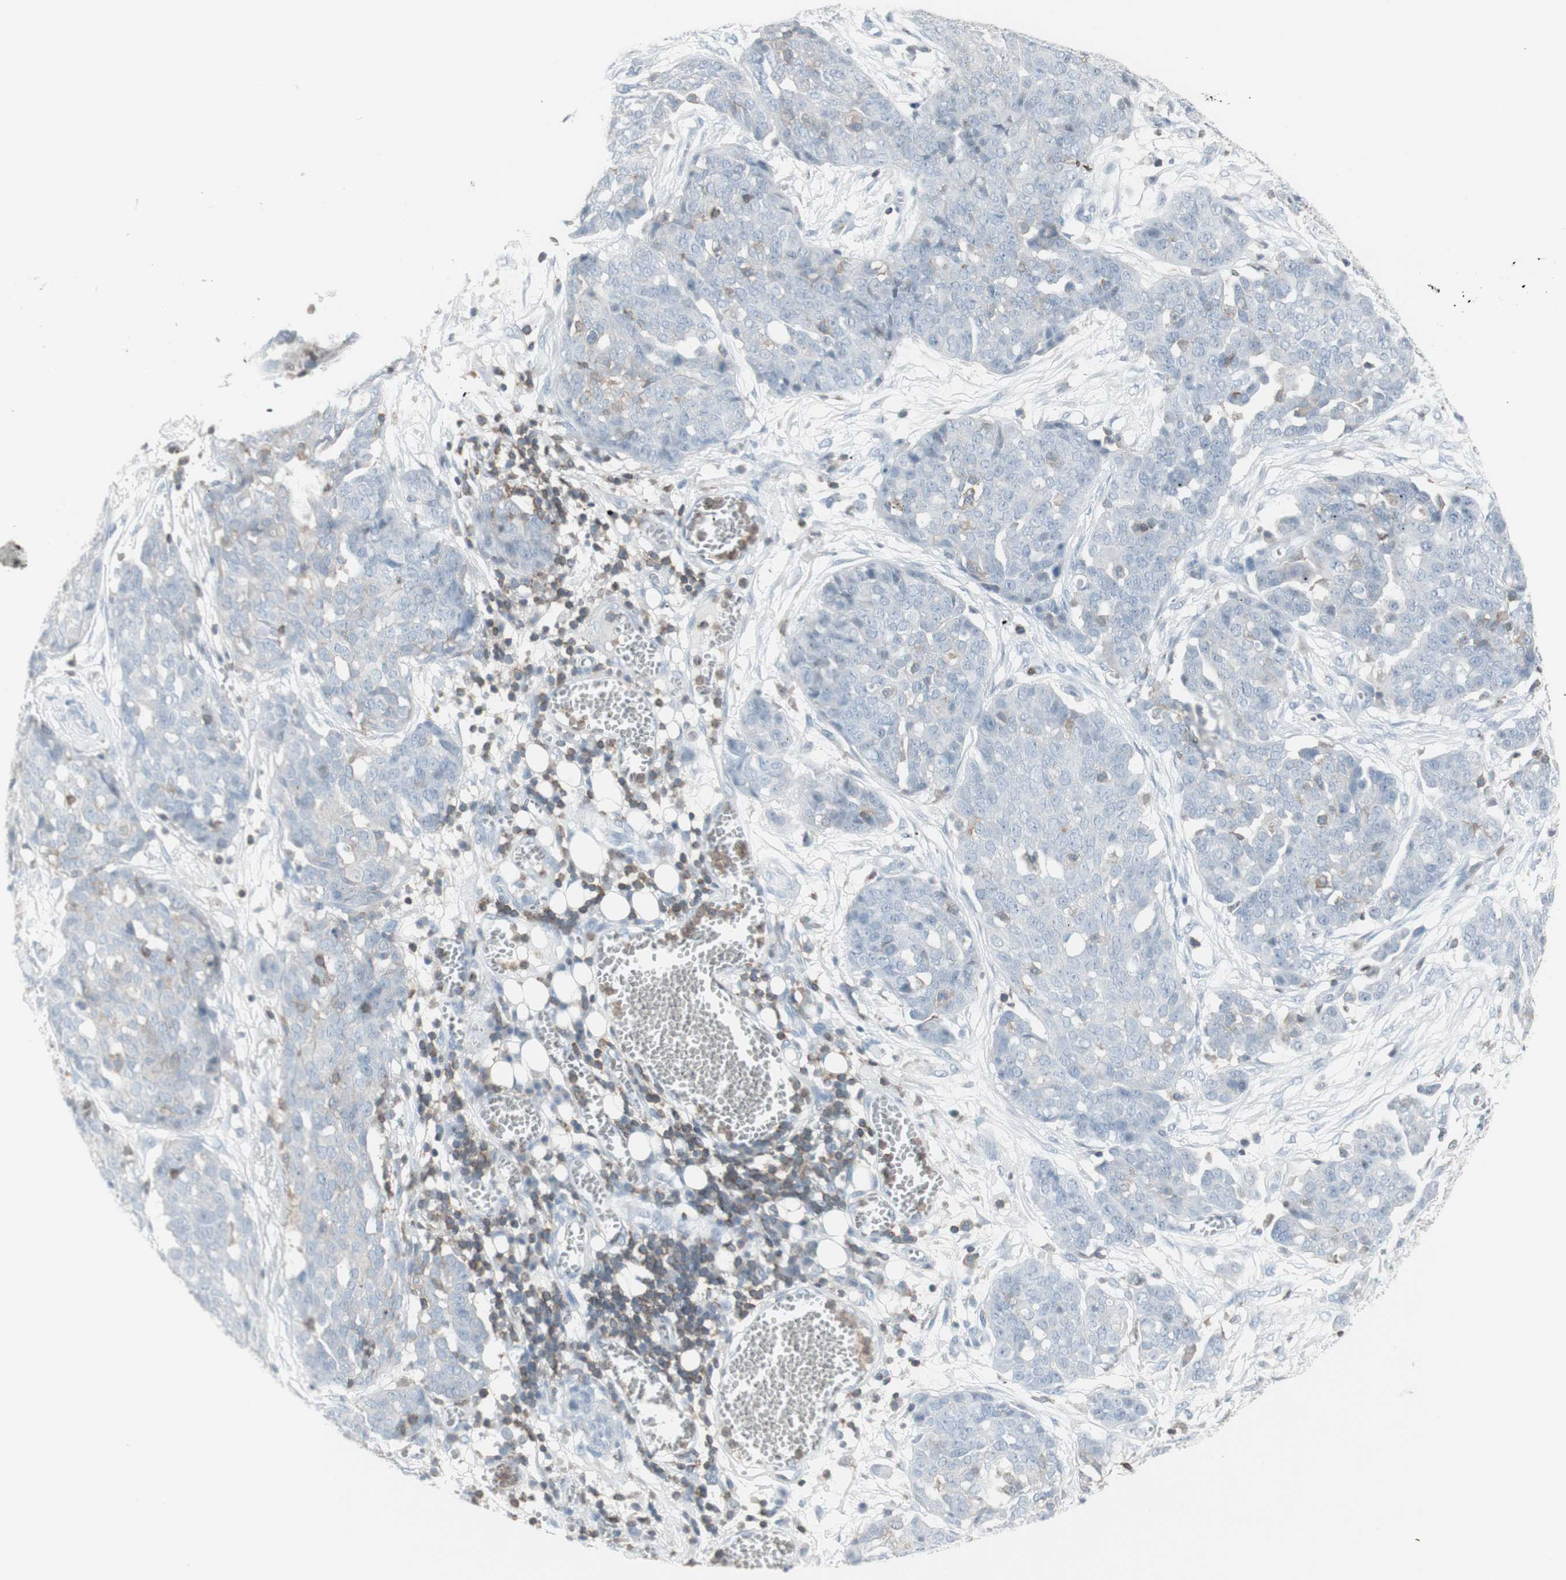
{"staining": {"intensity": "weak", "quantity": "<25%", "location": "cytoplasmic/membranous"}, "tissue": "ovarian cancer", "cell_type": "Tumor cells", "image_type": "cancer", "snomed": [{"axis": "morphology", "description": "Cystadenocarcinoma, serous, NOS"}, {"axis": "topography", "description": "Soft tissue"}, {"axis": "topography", "description": "Ovary"}], "caption": "Tumor cells are negative for protein expression in human ovarian cancer. (DAB (3,3'-diaminobenzidine) IHC visualized using brightfield microscopy, high magnification).", "gene": "NRG1", "patient": {"sex": "female", "age": 57}}